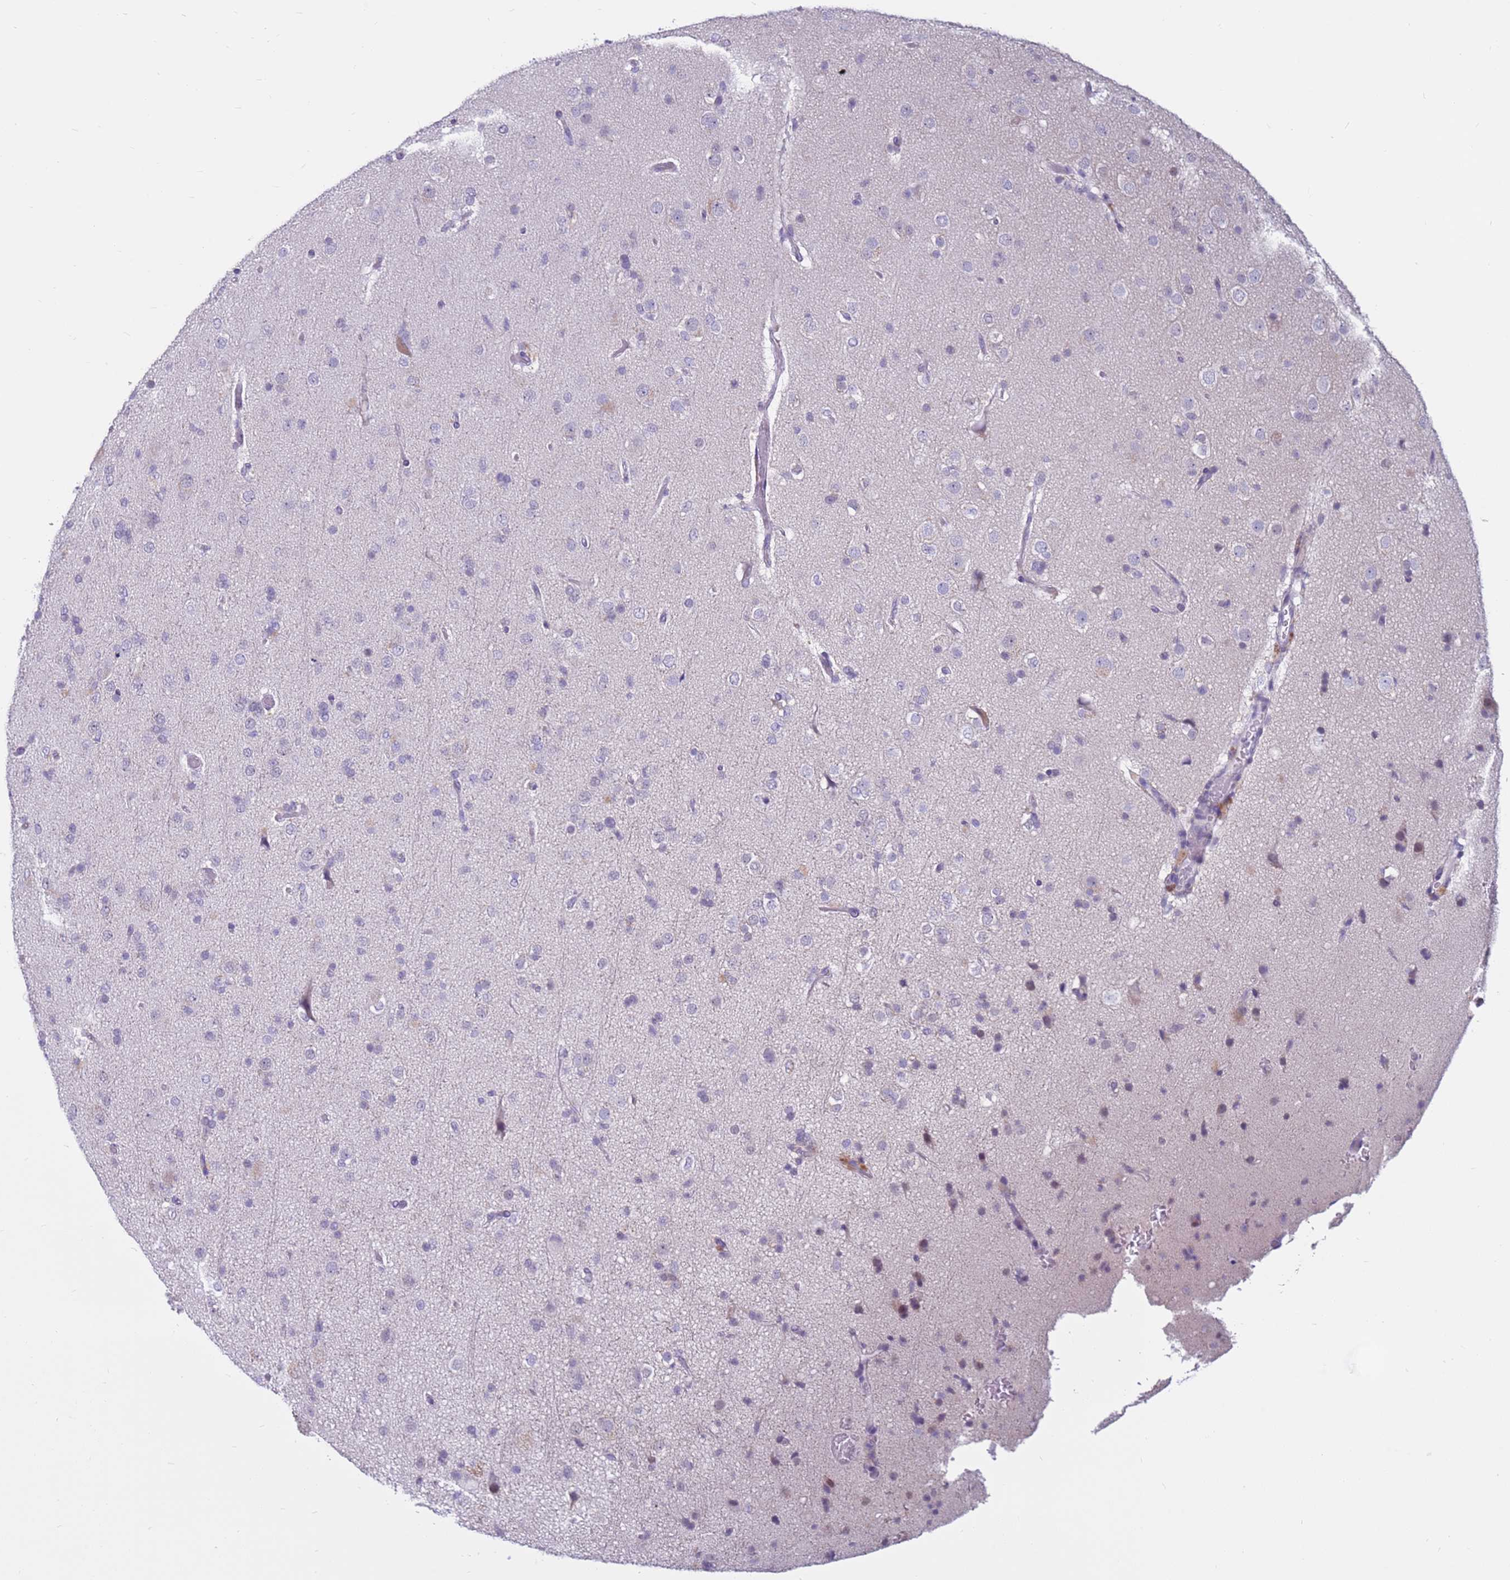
{"staining": {"intensity": "negative", "quantity": "none", "location": "none"}, "tissue": "glioma", "cell_type": "Tumor cells", "image_type": "cancer", "snomed": [{"axis": "morphology", "description": "Glioma, malignant, Low grade"}, {"axis": "topography", "description": "Brain"}], "caption": "This is an immunohistochemistry histopathology image of human glioma. There is no staining in tumor cells.", "gene": "CDK2AP2", "patient": {"sex": "male", "age": 65}}